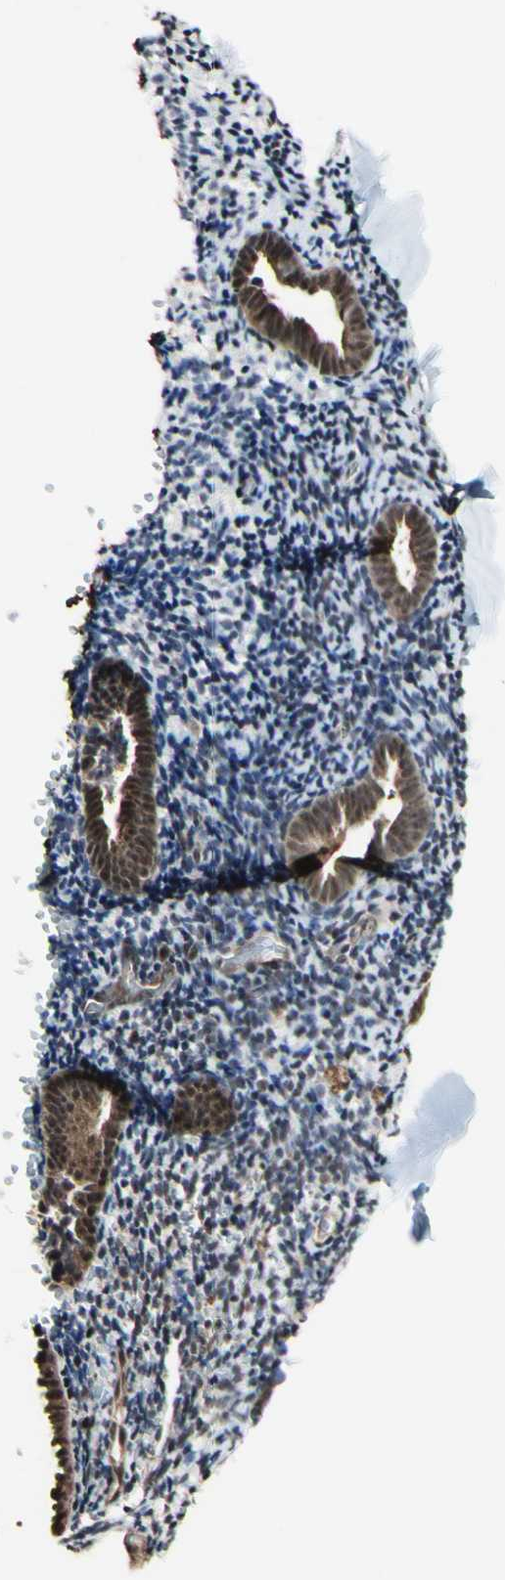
{"staining": {"intensity": "negative", "quantity": "none", "location": "none"}, "tissue": "endometrium", "cell_type": "Cells in endometrial stroma", "image_type": "normal", "snomed": [{"axis": "morphology", "description": "Normal tissue, NOS"}, {"axis": "topography", "description": "Endometrium"}], "caption": "This is a image of immunohistochemistry staining of benign endometrium, which shows no staining in cells in endometrial stroma. (DAB immunohistochemistry visualized using brightfield microscopy, high magnification).", "gene": "PSMD10", "patient": {"sex": "female", "age": 51}}